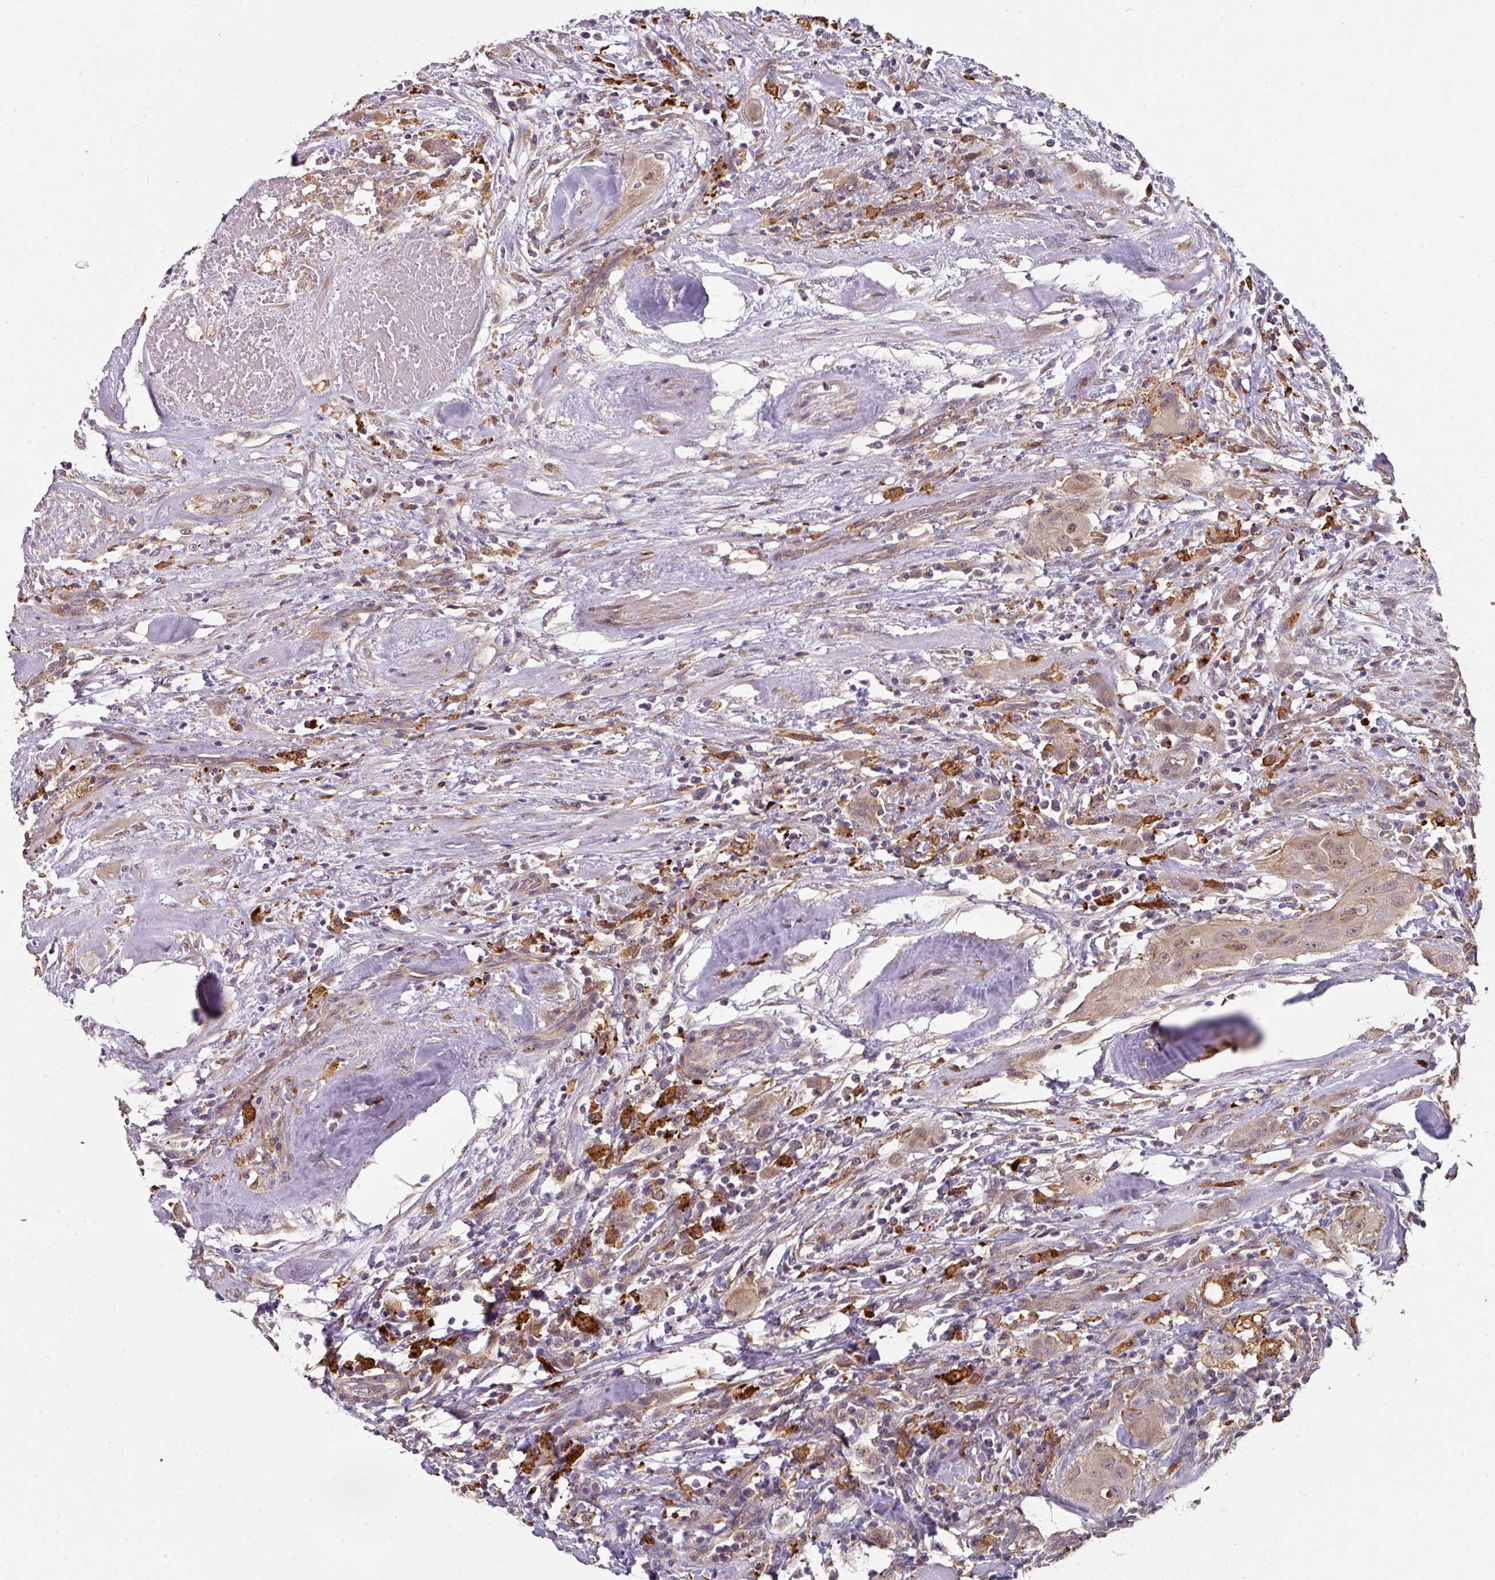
{"staining": {"intensity": "negative", "quantity": "none", "location": "none"}, "tissue": "thyroid cancer", "cell_type": "Tumor cells", "image_type": "cancer", "snomed": [{"axis": "morphology", "description": "Papillary adenocarcinoma, NOS"}, {"axis": "topography", "description": "Thyroid gland"}], "caption": "Immunohistochemical staining of human thyroid papillary adenocarcinoma reveals no significant expression in tumor cells. The staining was performed using DAB to visualize the protein expression in brown, while the nuclei were stained in blue with hematoxylin (Magnification: 20x).", "gene": "C4orf48", "patient": {"sex": "female", "age": 59}}